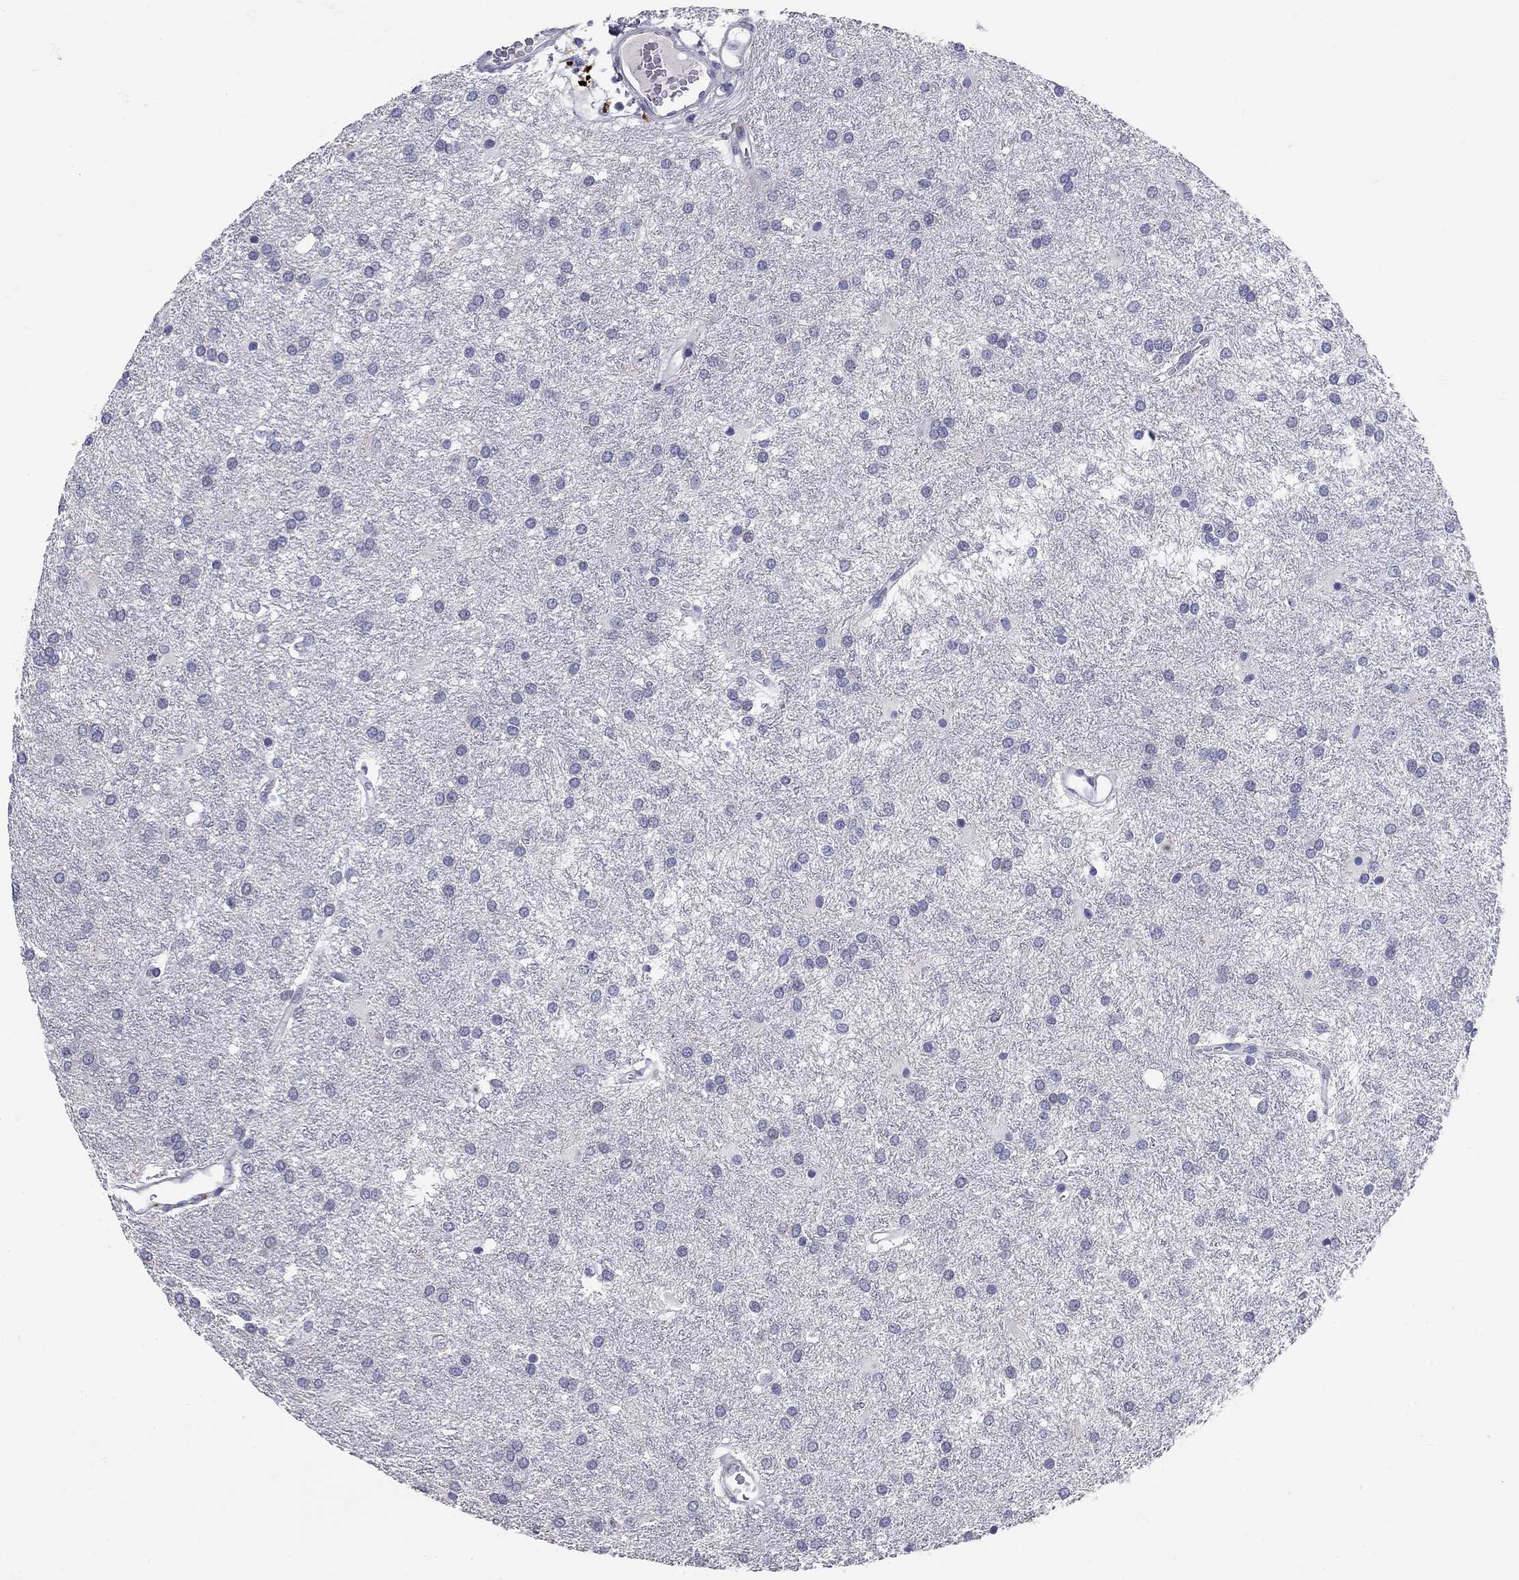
{"staining": {"intensity": "negative", "quantity": "none", "location": "none"}, "tissue": "glioma", "cell_type": "Tumor cells", "image_type": "cancer", "snomed": [{"axis": "morphology", "description": "Glioma, malignant, Low grade"}, {"axis": "topography", "description": "Brain"}], "caption": "Immunohistochemistry (IHC) photomicrograph of malignant low-grade glioma stained for a protein (brown), which demonstrates no positivity in tumor cells.", "gene": "C8orf88", "patient": {"sex": "female", "age": 32}}